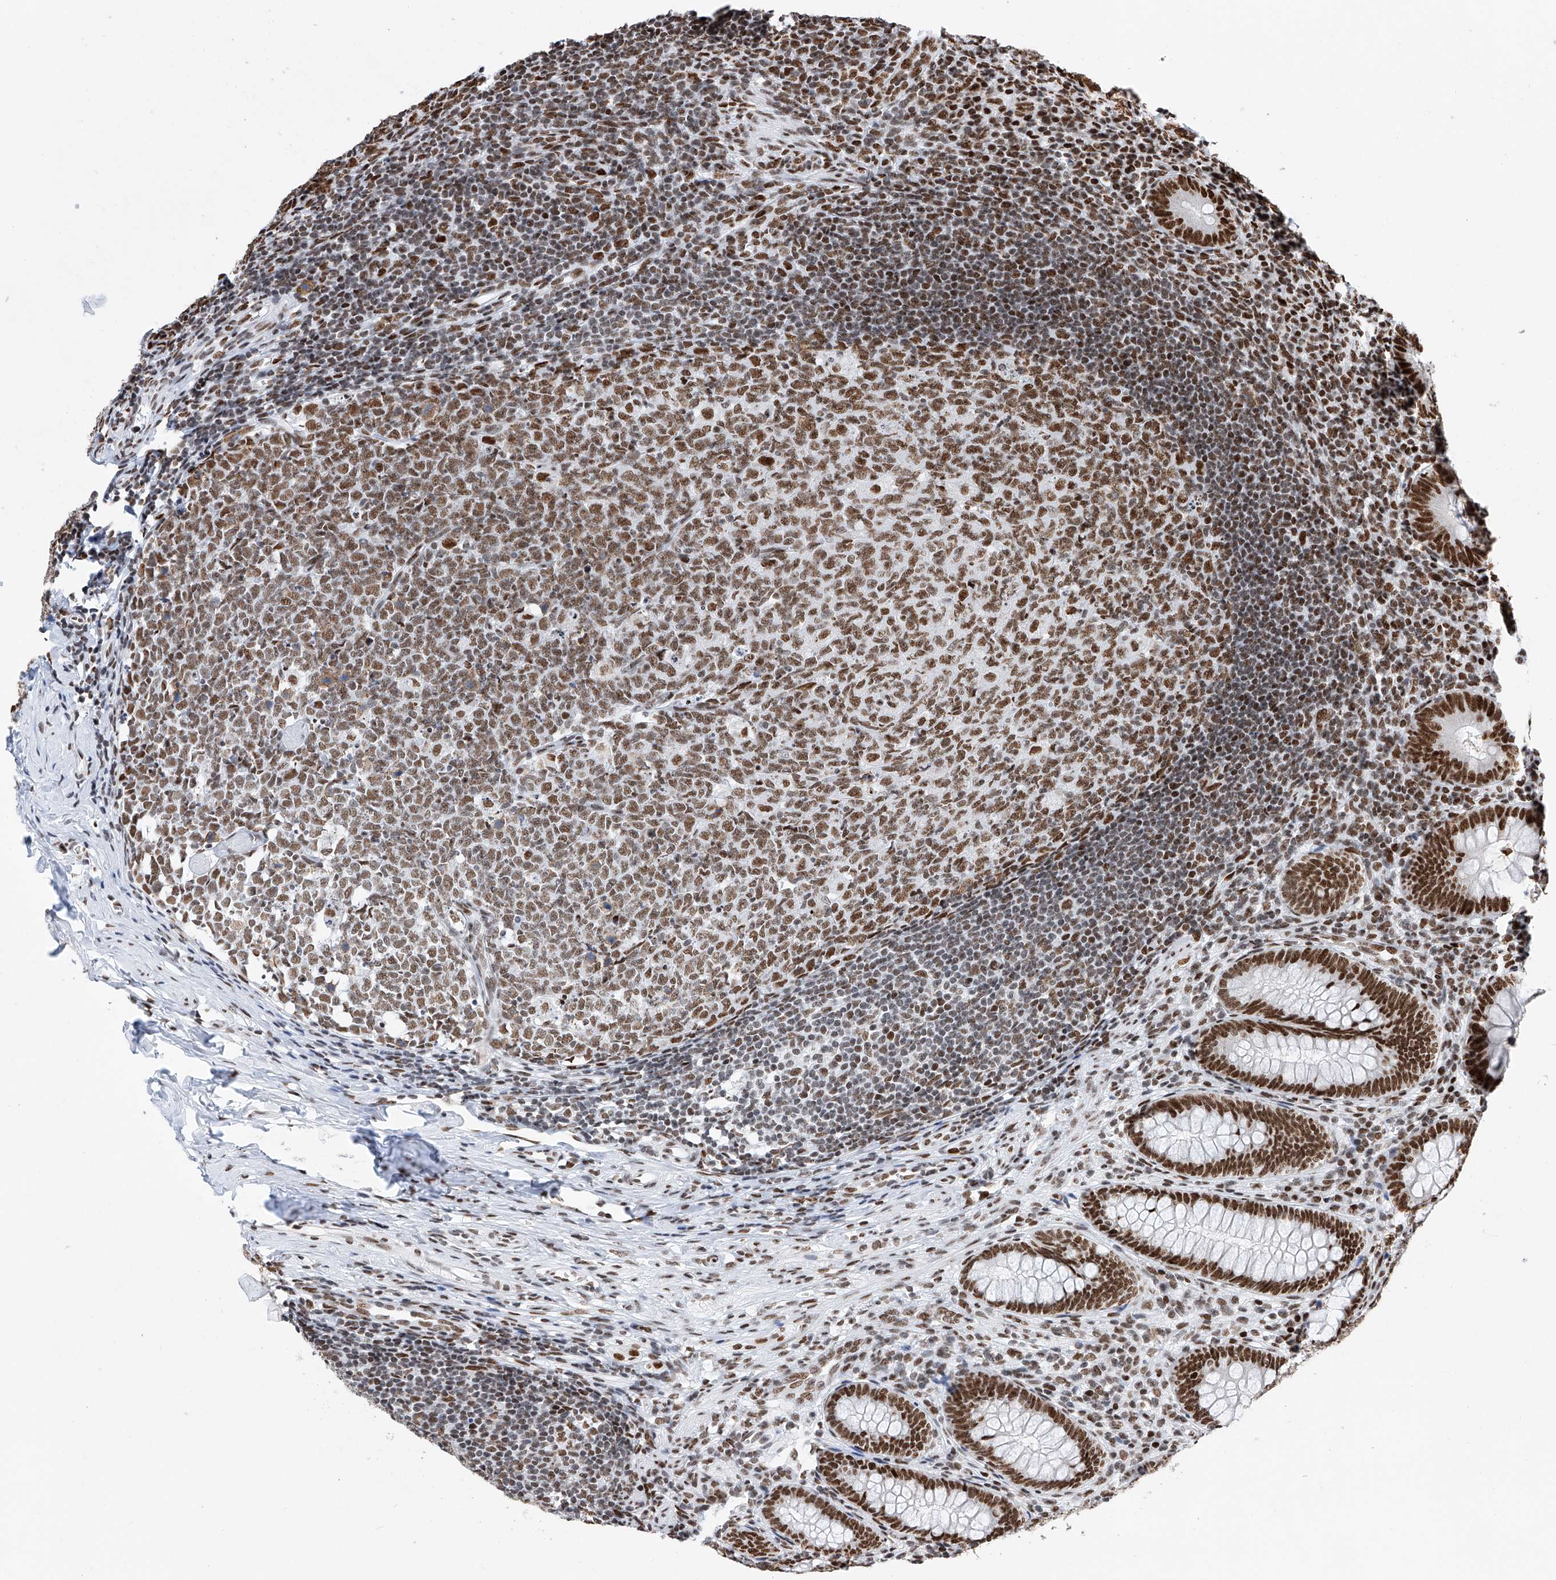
{"staining": {"intensity": "strong", "quantity": ">75%", "location": "nuclear"}, "tissue": "appendix", "cell_type": "Glandular cells", "image_type": "normal", "snomed": [{"axis": "morphology", "description": "Normal tissue, NOS"}, {"axis": "topography", "description": "Appendix"}], "caption": "Normal appendix shows strong nuclear staining in approximately >75% of glandular cells, visualized by immunohistochemistry. The staining is performed using DAB (3,3'-diaminobenzidine) brown chromogen to label protein expression. The nuclei are counter-stained blue using hematoxylin.", "gene": "SRSF6", "patient": {"sex": "male", "age": 14}}